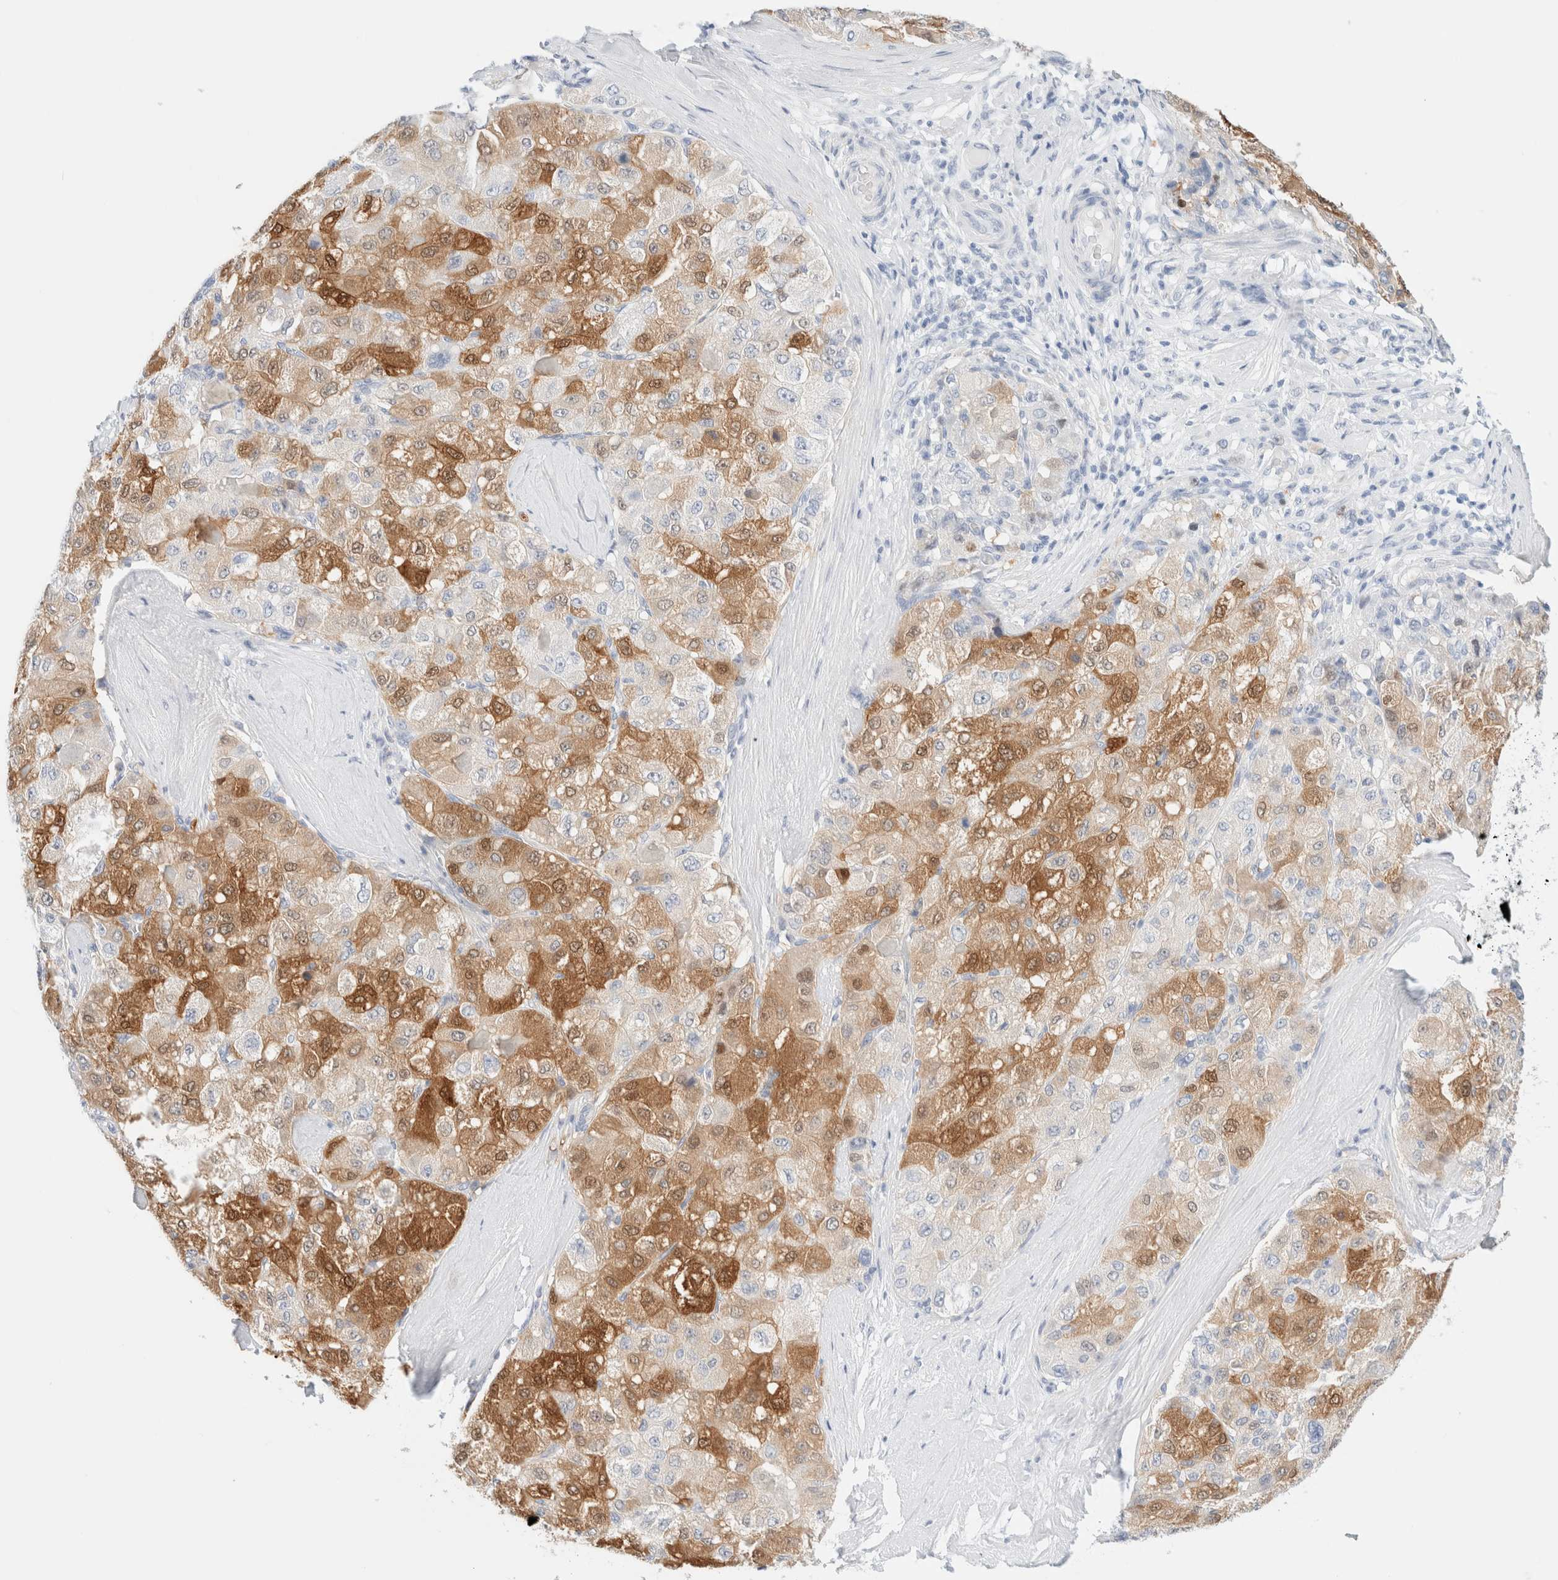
{"staining": {"intensity": "moderate", "quantity": ">75%", "location": "cytoplasmic/membranous"}, "tissue": "liver cancer", "cell_type": "Tumor cells", "image_type": "cancer", "snomed": [{"axis": "morphology", "description": "Carcinoma, Hepatocellular, NOS"}, {"axis": "topography", "description": "Liver"}], "caption": "Immunohistochemistry image of neoplastic tissue: human liver cancer (hepatocellular carcinoma) stained using IHC reveals medium levels of moderate protein expression localized specifically in the cytoplasmic/membranous of tumor cells, appearing as a cytoplasmic/membranous brown color.", "gene": "DPYS", "patient": {"sex": "male", "age": 80}}